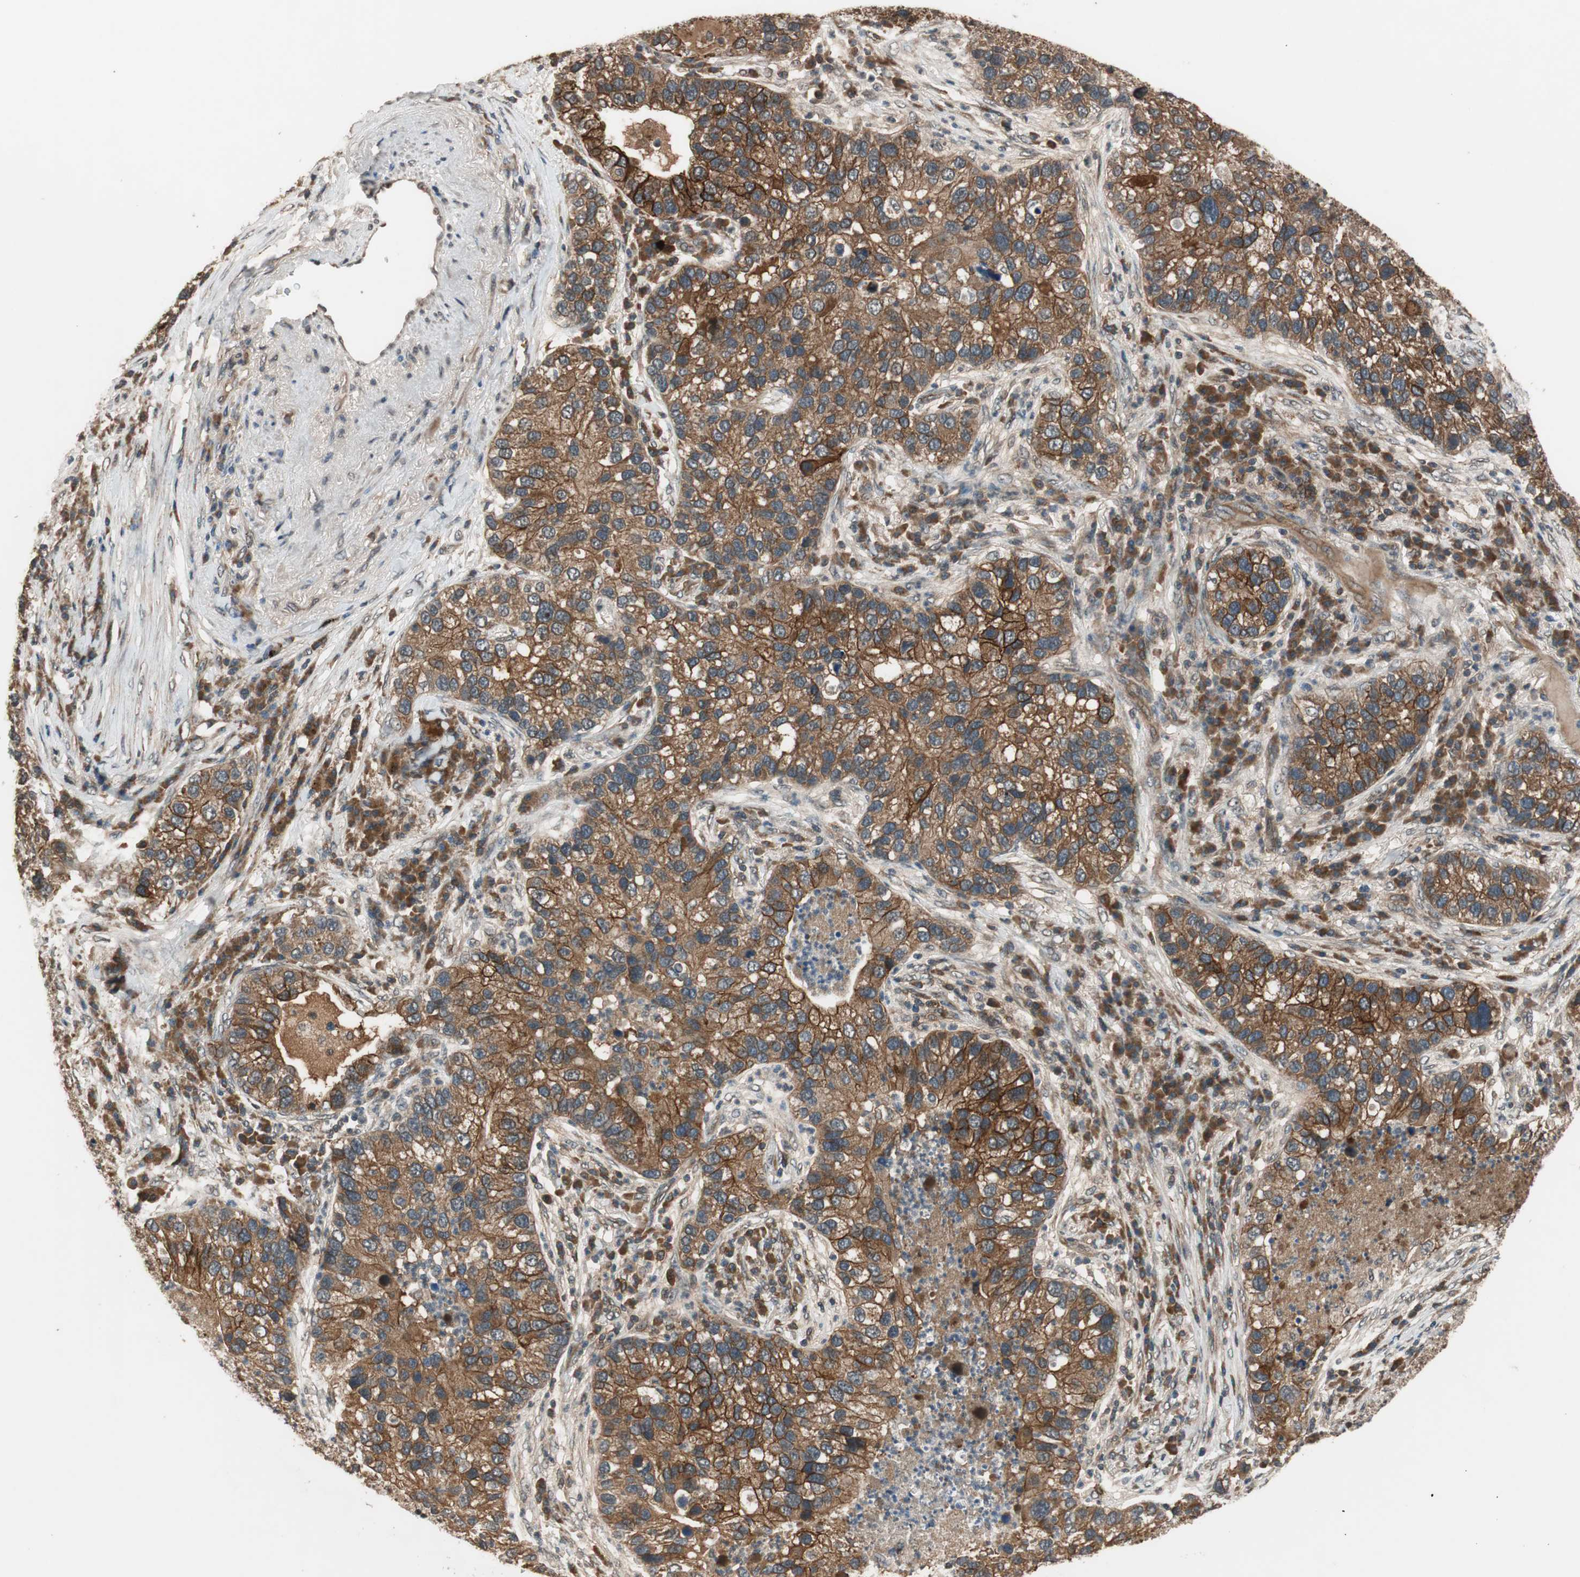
{"staining": {"intensity": "strong", "quantity": ">75%", "location": "cytoplasmic/membranous"}, "tissue": "lung cancer", "cell_type": "Tumor cells", "image_type": "cancer", "snomed": [{"axis": "morphology", "description": "Normal tissue, NOS"}, {"axis": "morphology", "description": "Adenocarcinoma, NOS"}, {"axis": "topography", "description": "Bronchus"}, {"axis": "topography", "description": "Lung"}], "caption": "A high-resolution histopathology image shows immunohistochemistry staining of lung cancer, which reveals strong cytoplasmic/membranous expression in about >75% of tumor cells.", "gene": "TMEM230", "patient": {"sex": "male", "age": 54}}